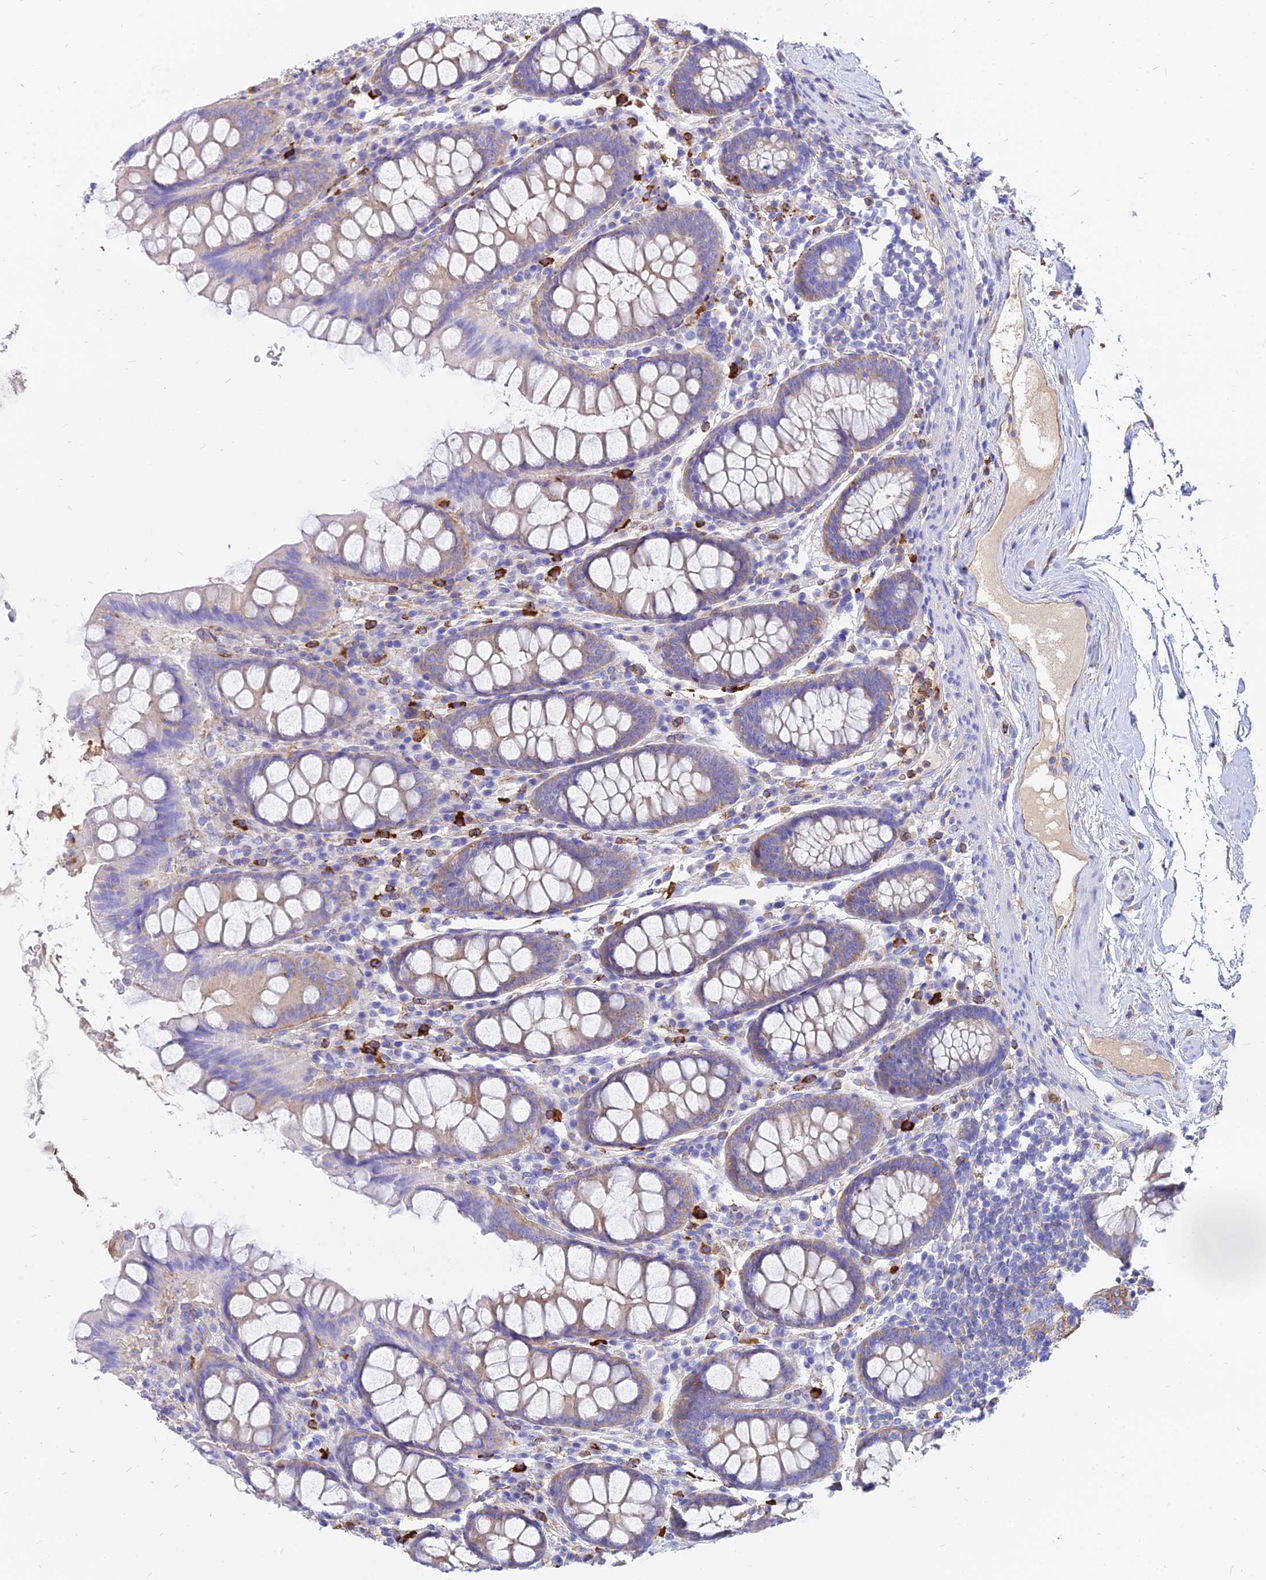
{"staining": {"intensity": "weak", "quantity": ">75%", "location": "cytoplasmic/membranous"}, "tissue": "colon", "cell_type": "Endothelial cells", "image_type": "normal", "snomed": [{"axis": "morphology", "description": "Normal tissue, NOS"}, {"axis": "topography", "description": "Colon"}], "caption": "Immunohistochemistry micrograph of benign colon stained for a protein (brown), which reveals low levels of weak cytoplasmic/membranous expression in approximately >75% of endothelial cells.", "gene": "AGTRAP", "patient": {"sex": "female", "age": 79}}